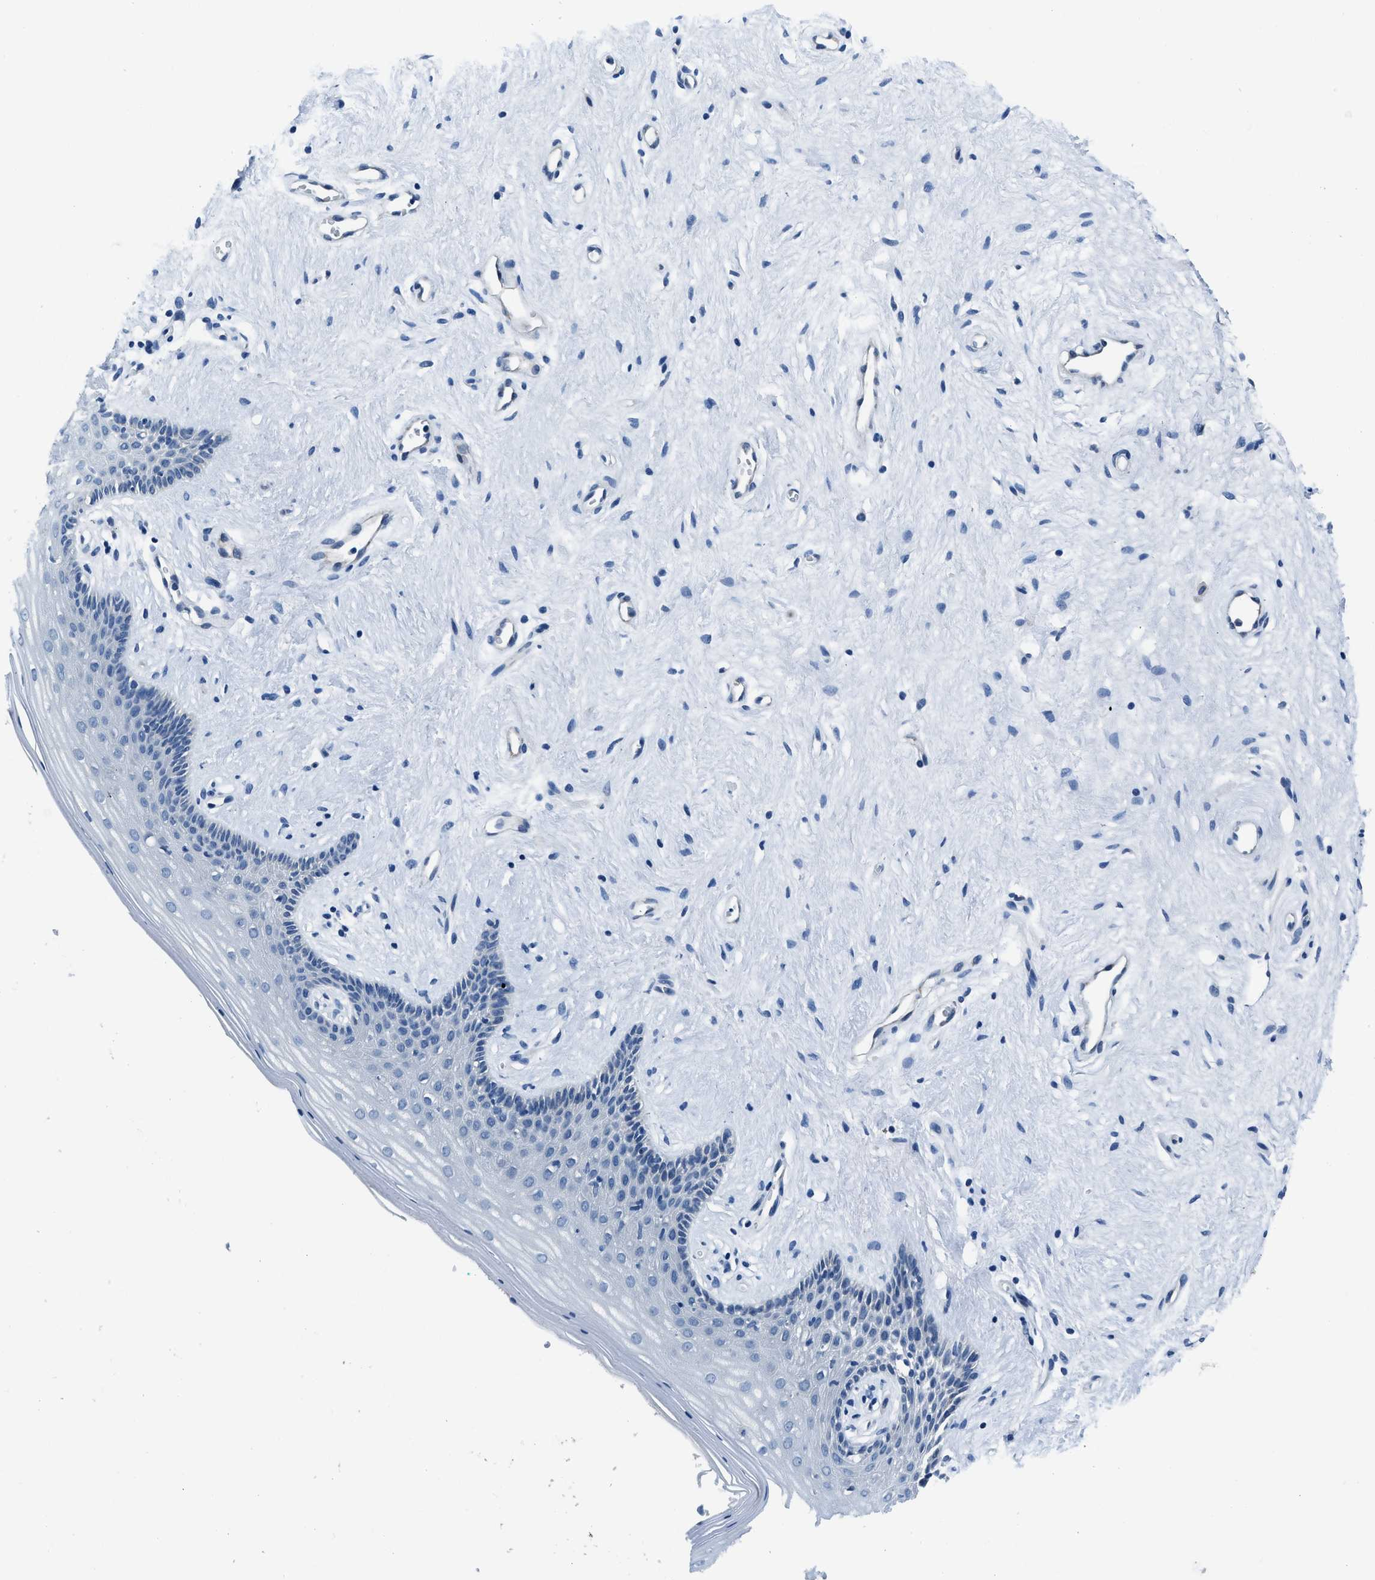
{"staining": {"intensity": "negative", "quantity": "none", "location": "none"}, "tissue": "vagina", "cell_type": "Squamous epithelial cells", "image_type": "normal", "snomed": [{"axis": "morphology", "description": "Normal tissue, NOS"}, {"axis": "topography", "description": "Vagina"}], "caption": "IHC micrograph of normal vagina: human vagina stained with DAB (3,3'-diaminobenzidine) reveals no significant protein positivity in squamous epithelial cells.", "gene": "GJA3", "patient": {"sex": "female", "age": 44}}